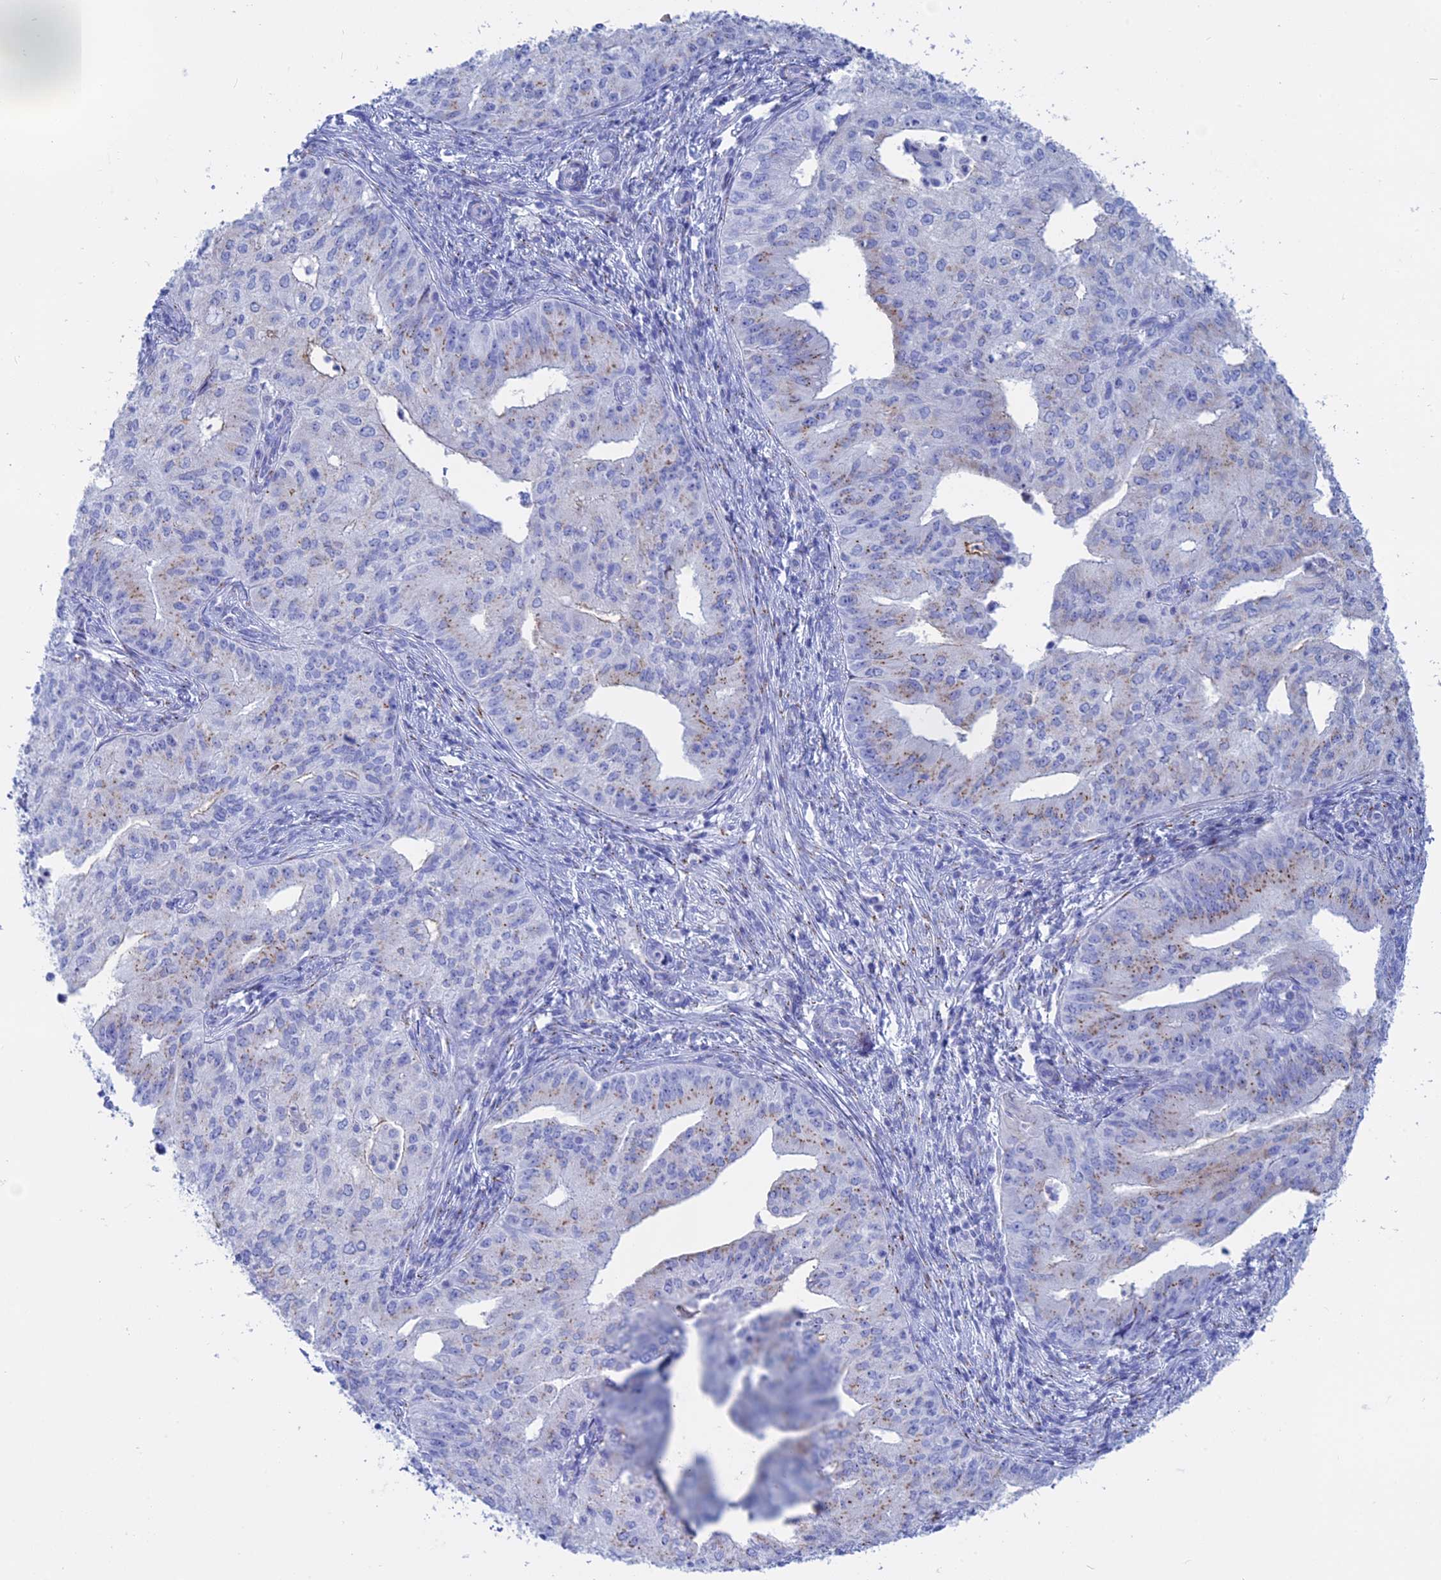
{"staining": {"intensity": "moderate", "quantity": "<25%", "location": "cytoplasmic/membranous"}, "tissue": "endometrial cancer", "cell_type": "Tumor cells", "image_type": "cancer", "snomed": [{"axis": "morphology", "description": "Adenocarcinoma, NOS"}, {"axis": "topography", "description": "Endometrium"}], "caption": "IHC micrograph of human adenocarcinoma (endometrial) stained for a protein (brown), which reveals low levels of moderate cytoplasmic/membranous positivity in about <25% of tumor cells.", "gene": "ERICH4", "patient": {"sex": "female", "age": 50}}